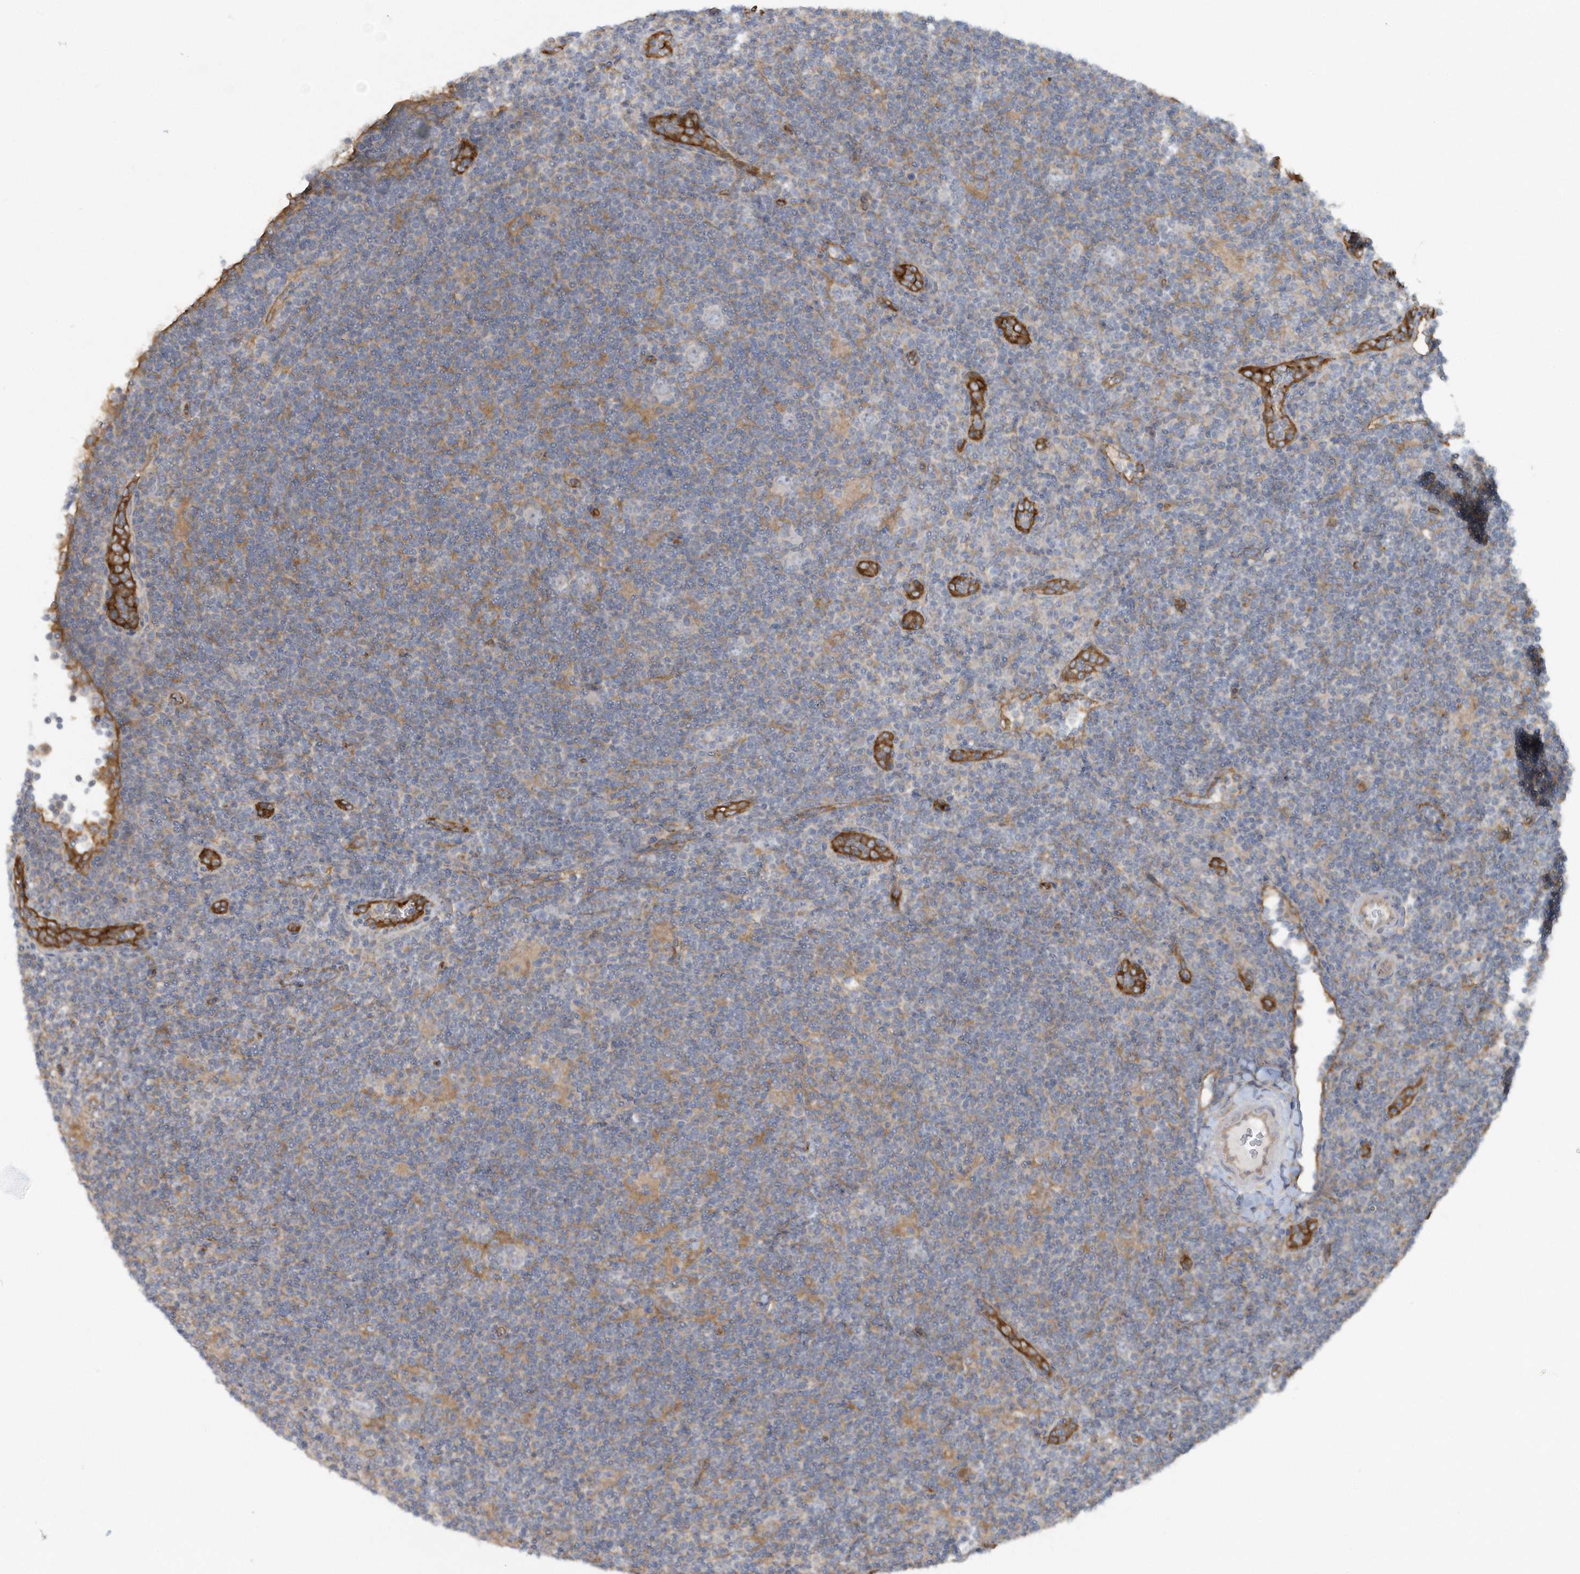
{"staining": {"intensity": "negative", "quantity": "none", "location": "none"}, "tissue": "lymphoma", "cell_type": "Tumor cells", "image_type": "cancer", "snomed": [{"axis": "morphology", "description": "Hodgkin's disease, NOS"}, {"axis": "topography", "description": "Lymph node"}], "caption": "The micrograph exhibits no significant staining in tumor cells of lymphoma.", "gene": "RAI14", "patient": {"sex": "female", "age": 57}}